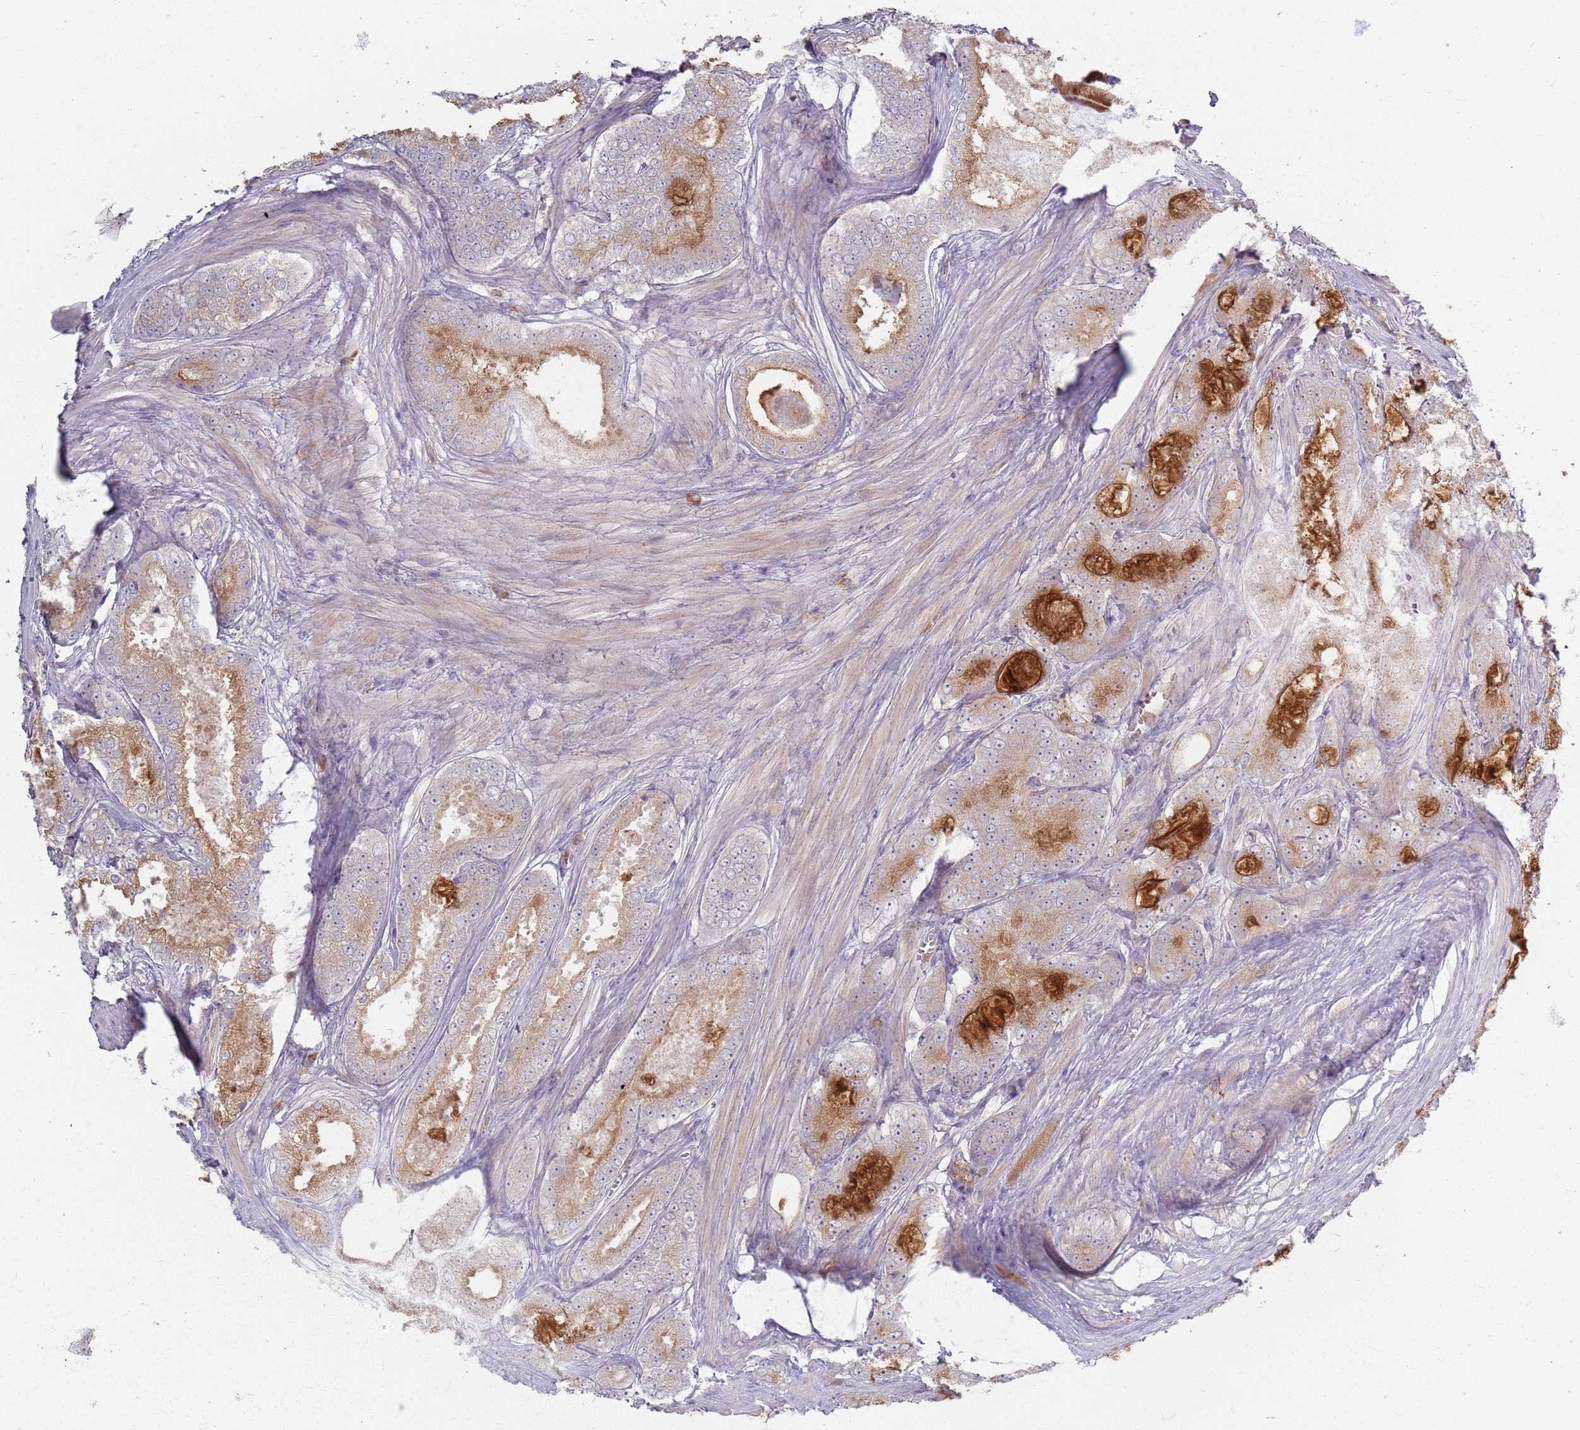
{"staining": {"intensity": "weak", "quantity": "<25%", "location": "cytoplasmic/membranous"}, "tissue": "prostate cancer", "cell_type": "Tumor cells", "image_type": "cancer", "snomed": [{"axis": "morphology", "description": "Adenocarcinoma, Low grade"}, {"axis": "topography", "description": "Prostate"}], "caption": "Immunohistochemistry (IHC) of prostate cancer exhibits no positivity in tumor cells.", "gene": "ZDHHC2", "patient": {"sex": "male", "age": 68}}